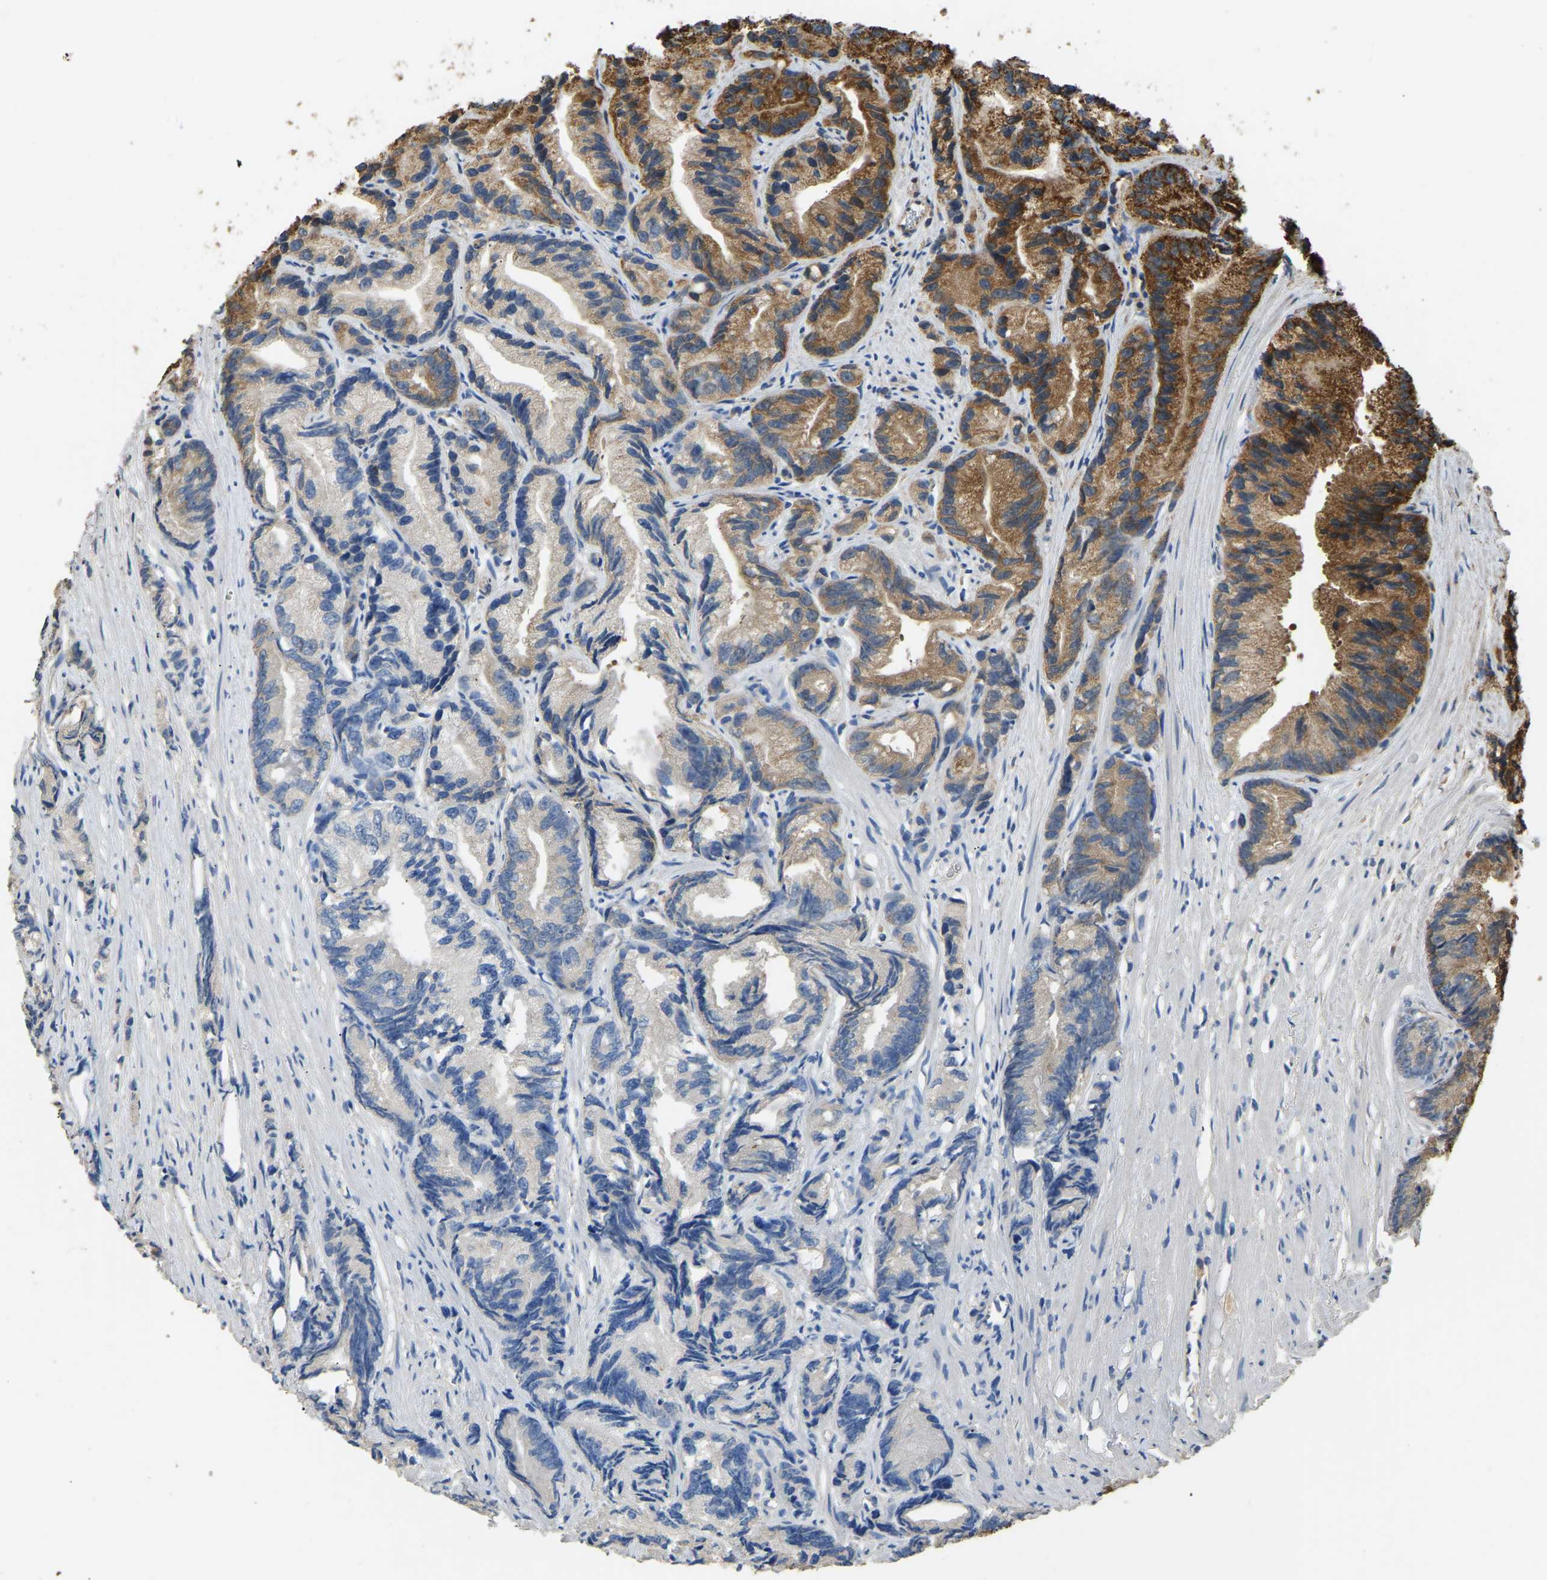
{"staining": {"intensity": "strong", "quantity": "25%-75%", "location": "cytoplasmic/membranous"}, "tissue": "prostate cancer", "cell_type": "Tumor cells", "image_type": "cancer", "snomed": [{"axis": "morphology", "description": "Adenocarcinoma, Low grade"}, {"axis": "topography", "description": "Prostate"}], "caption": "This micrograph displays low-grade adenocarcinoma (prostate) stained with IHC to label a protein in brown. The cytoplasmic/membranous of tumor cells show strong positivity for the protein. Nuclei are counter-stained blue.", "gene": "TUFM", "patient": {"sex": "male", "age": 89}}